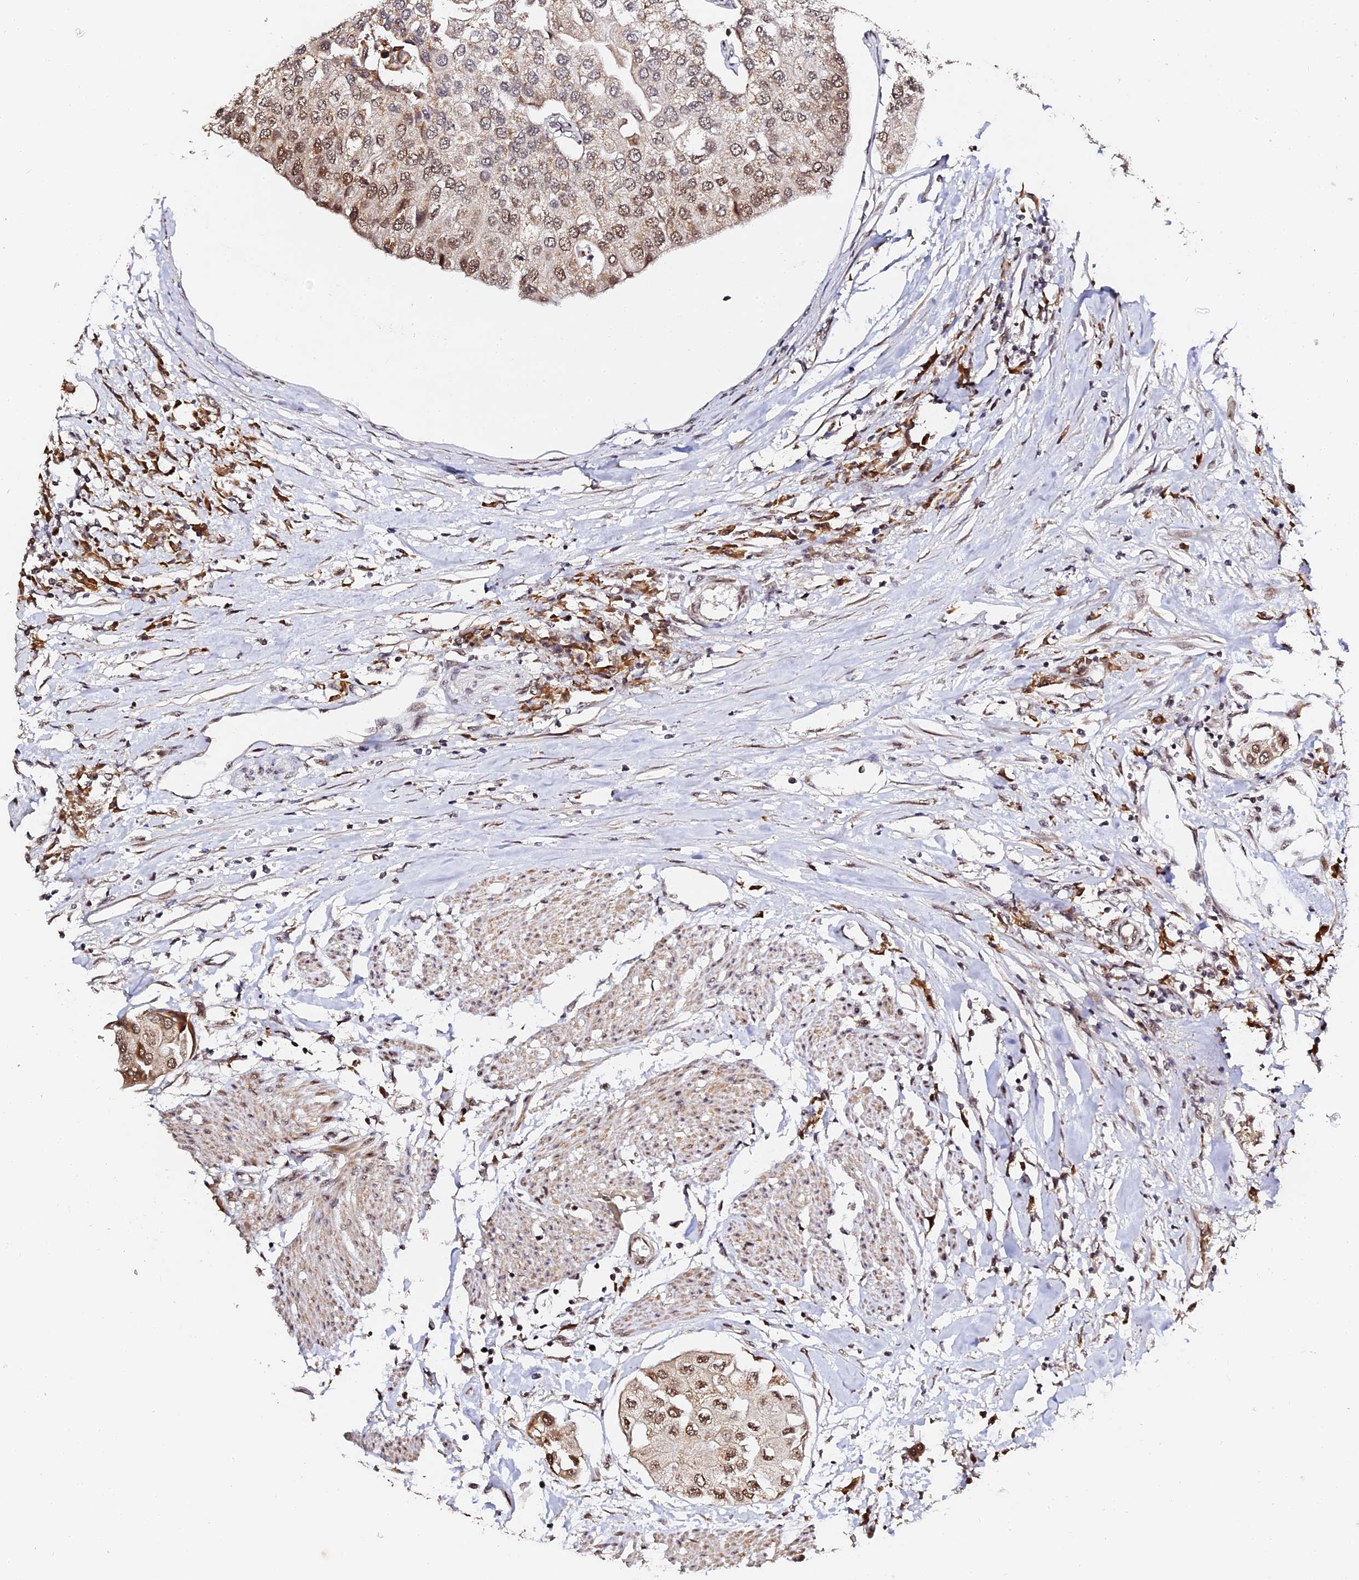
{"staining": {"intensity": "moderate", "quantity": ">75%", "location": "nuclear"}, "tissue": "urothelial cancer", "cell_type": "Tumor cells", "image_type": "cancer", "snomed": [{"axis": "morphology", "description": "Urothelial carcinoma, High grade"}, {"axis": "topography", "description": "Urinary bladder"}], "caption": "Immunohistochemical staining of high-grade urothelial carcinoma demonstrates medium levels of moderate nuclear staining in about >75% of tumor cells.", "gene": "MCRS1", "patient": {"sex": "male", "age": 64}}